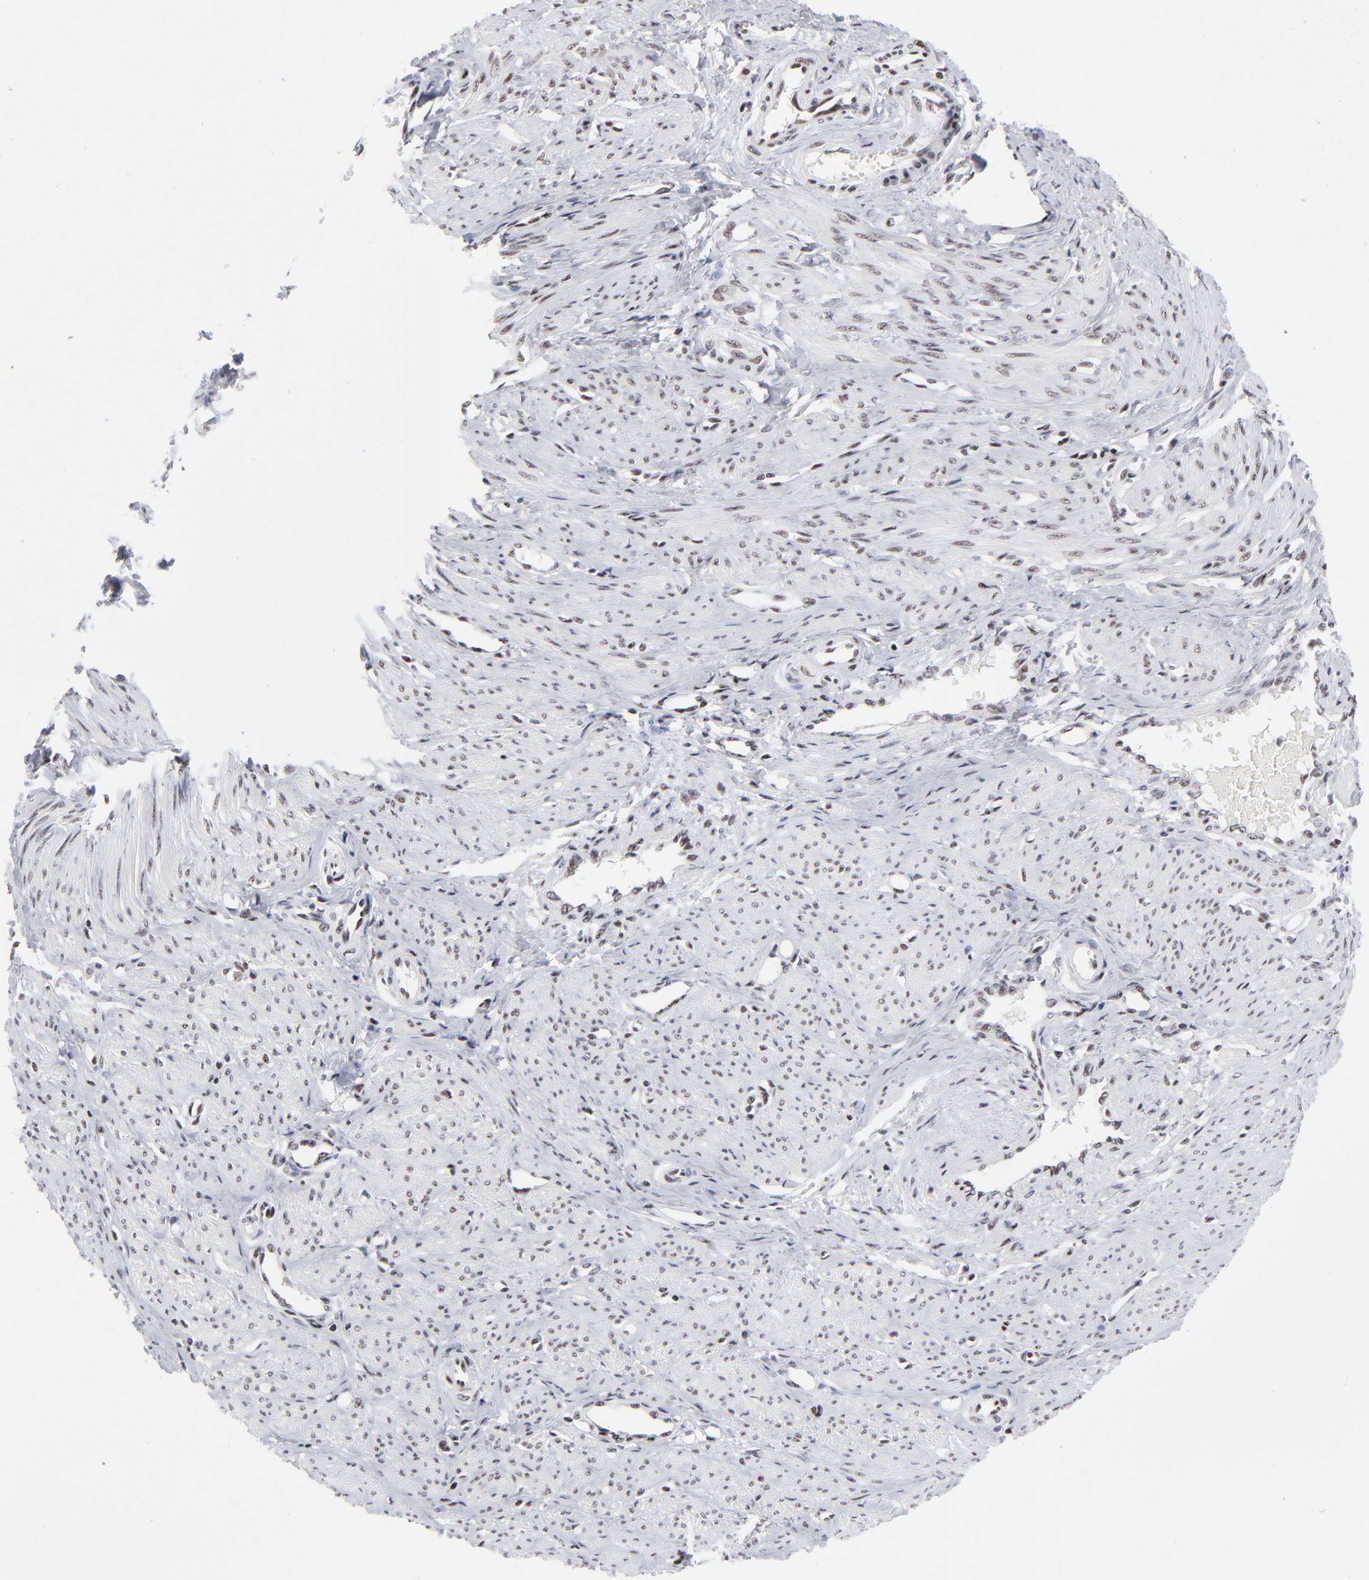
{"staining": {"intensity": "weak", "quantity": "25%-75%", "location": "nuclear"}, "tissue": "smooth muscle", "cell_type": "Smooth muscle cells", "image_type": "normal", "snomed": [{"axis": "morphology", "description": "Normal tissue, NOS"}, {"axis": "topography", "description": "Smooth muscle"}, {"axis": "topography", "description": "Uterus"}], "caption": "Approximately 25%-75% of smooth muscle cells in normal smooth muscle display weak nuclear protein staining as visualized by brown immunohistochemical staining.", "gene": "SP2", "patient": {"sex": "female", "age": 39}}